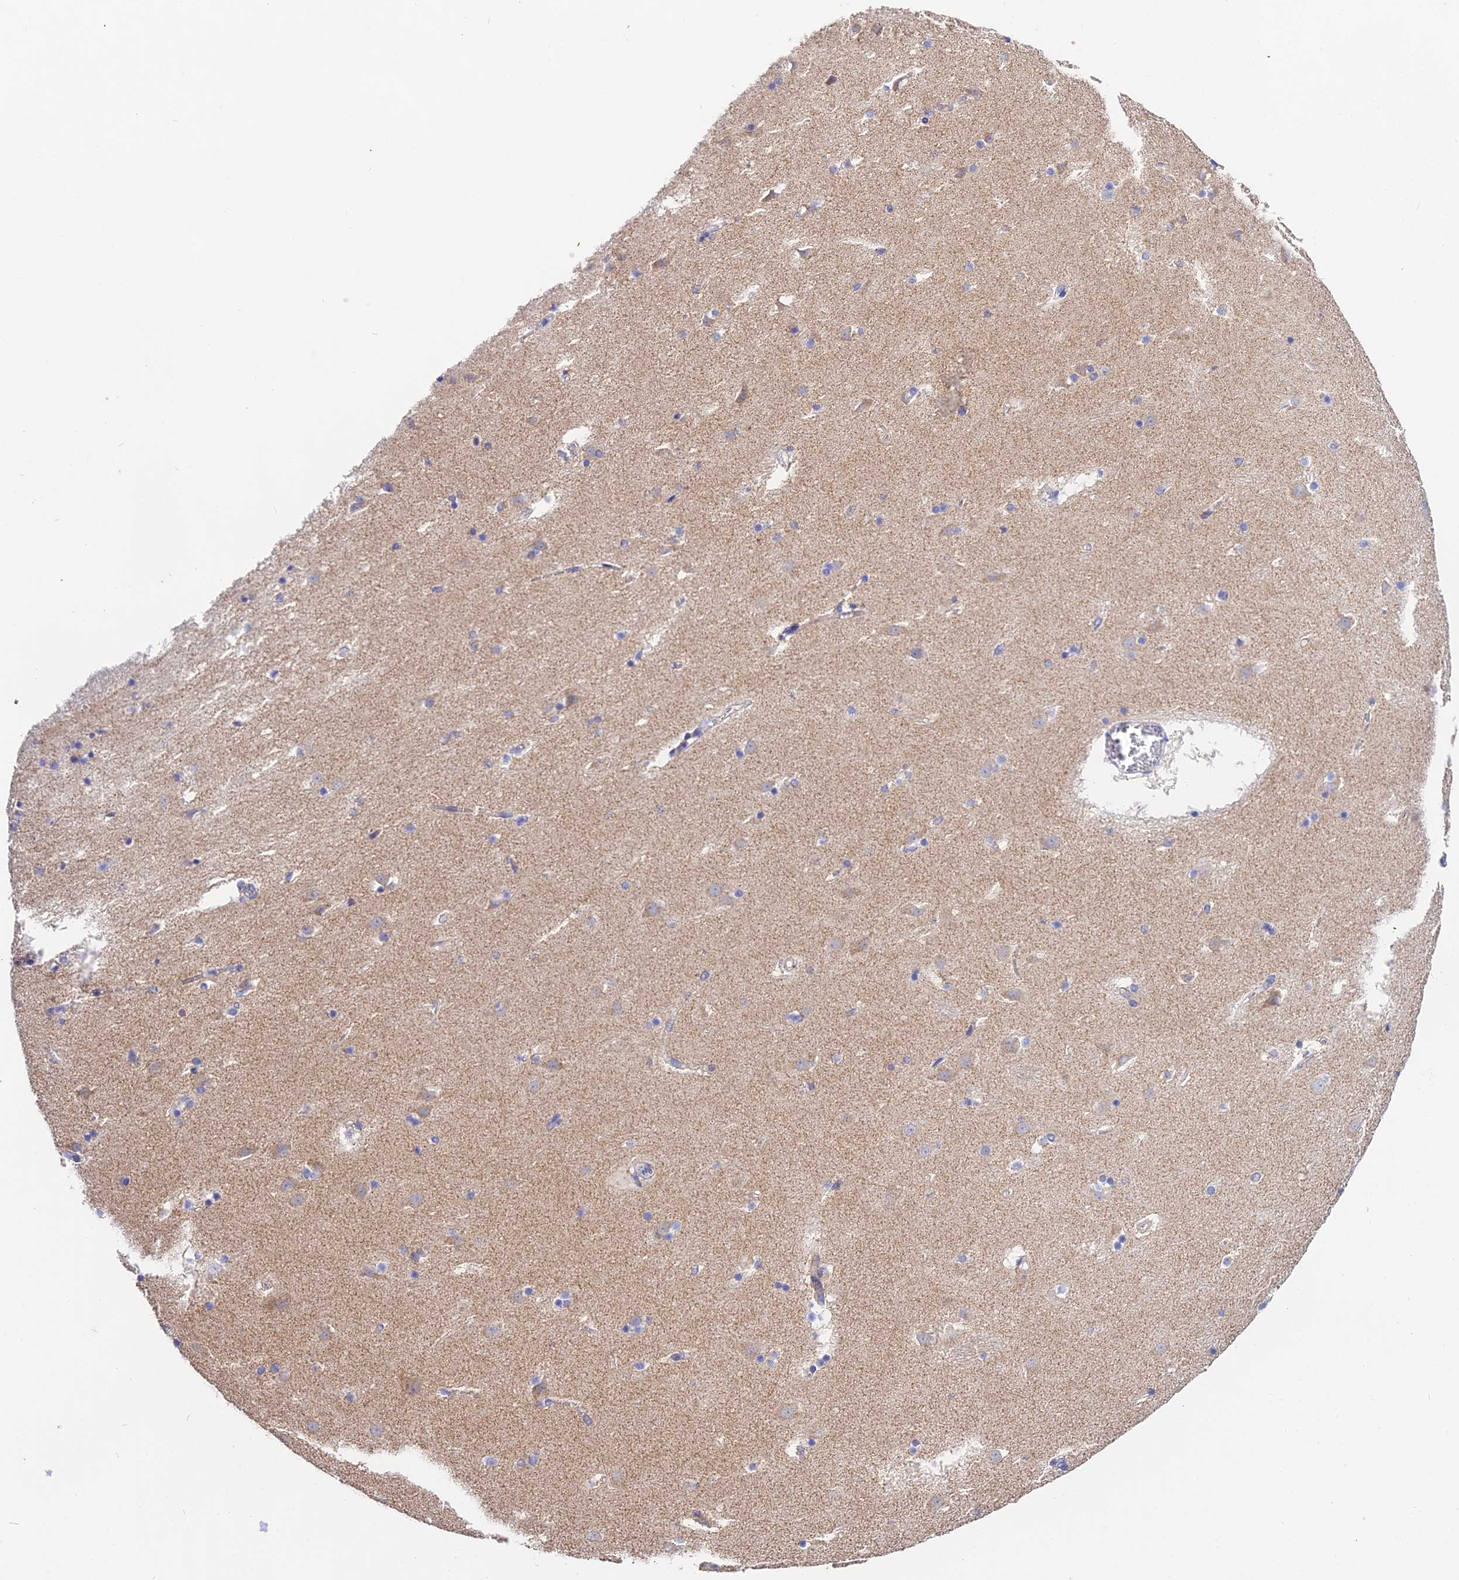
{"staining": {"intensity": "negative", "quantity": "none", "location": "none"}, "tissue": "caudate", "cell_type": "Glial cells", "image_type": "normal", "snomed": [{"axis": "morphology", "description": "Normal tissue, NOS"}, {"axis": "topography", "description": "Lateral ventricle wall"}], "caption": "Caudate was stained to show a protein in brown. There is no significant positivity in glial cells. (Brightfield microscopy of DAB (3,3'-diaminobenzidine) IHC at high magnification).", "gene": "PPP2R2A", "patient": {"sex": "male", "age": 45}}